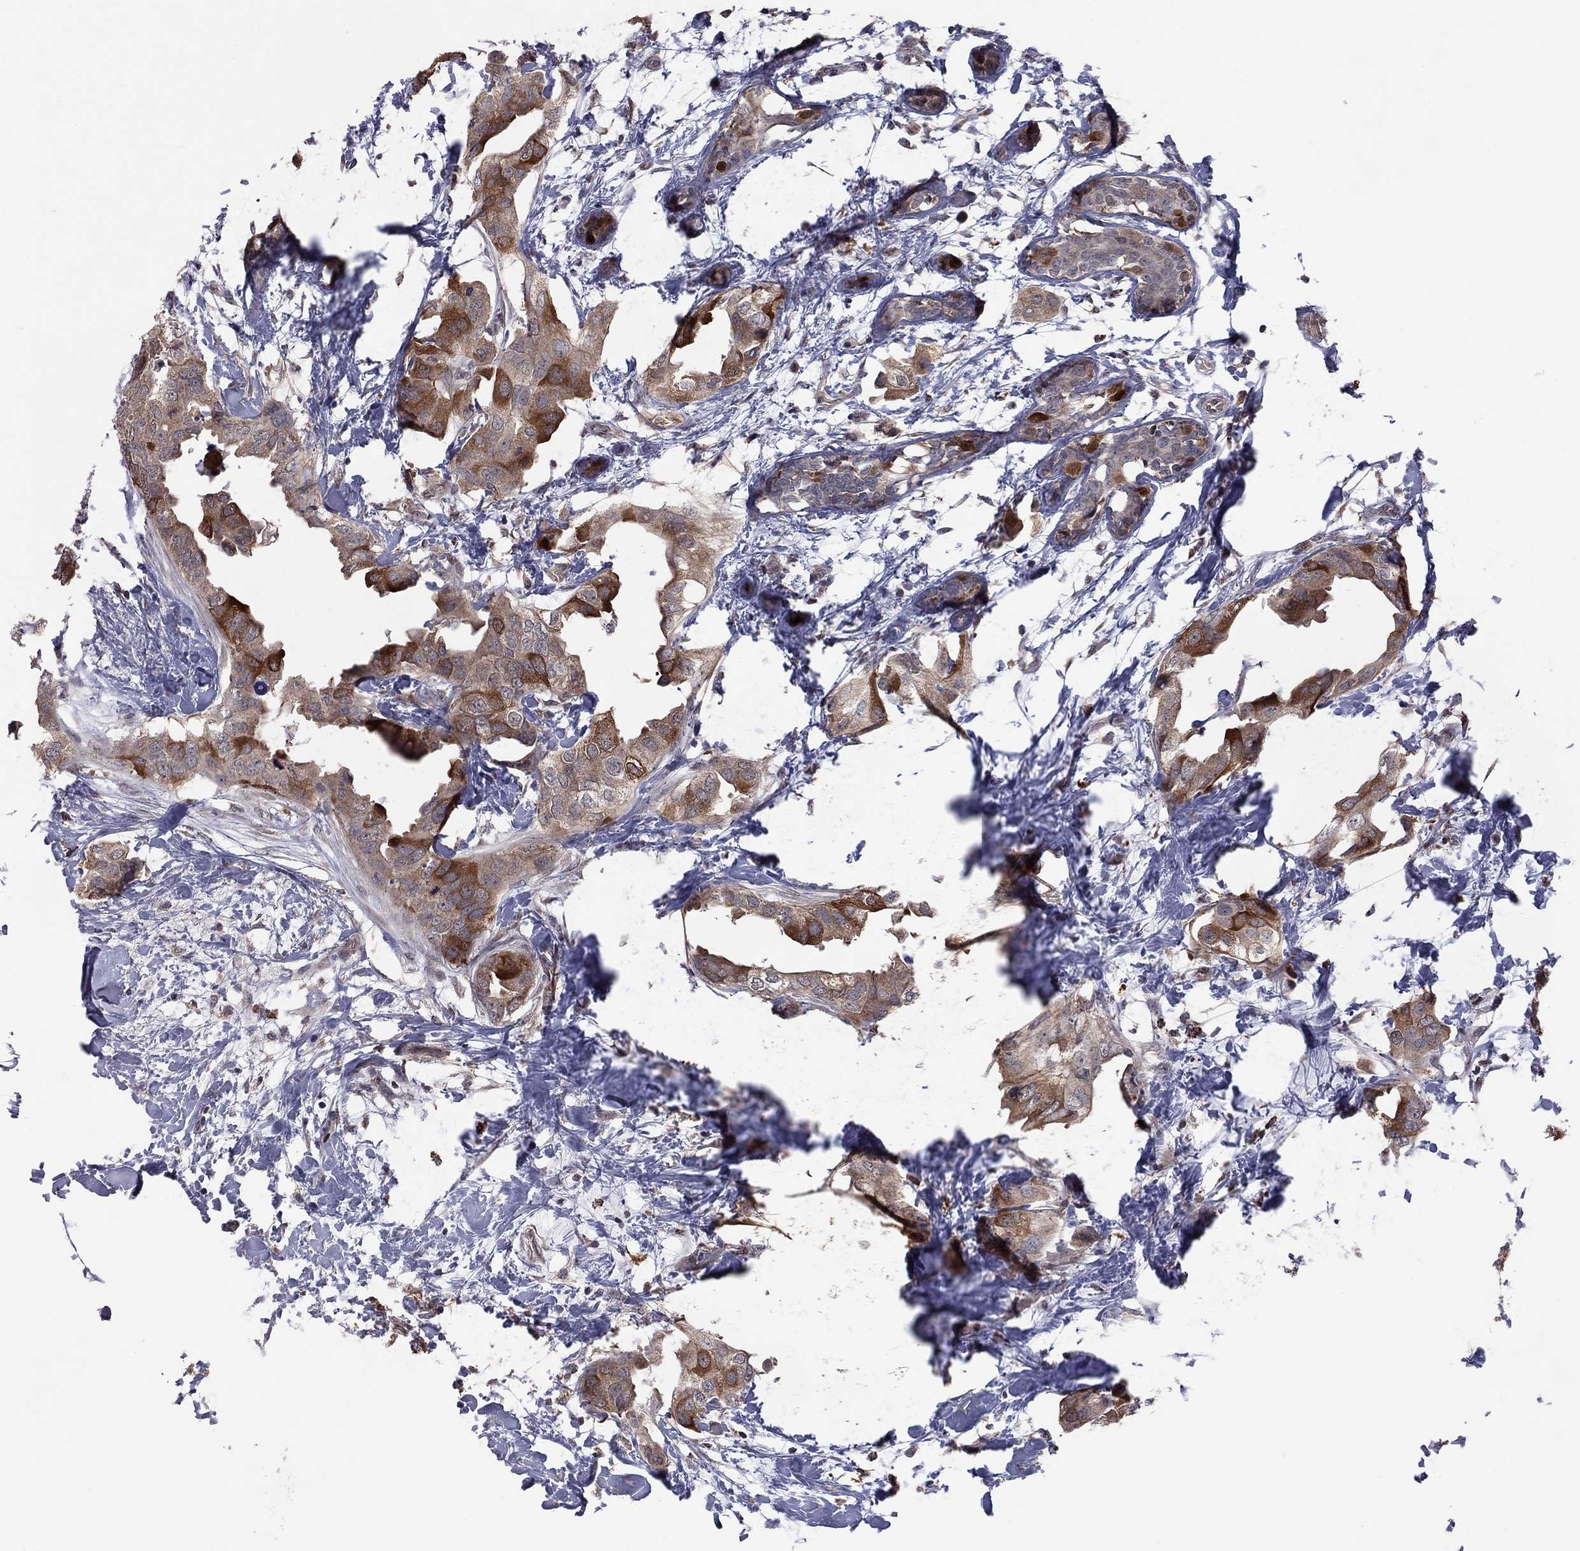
{"staining": {"intensity": "strong", "quantity": "<25%", "location": "cytoplasmic/membranous"}, "tissue": "breast cancer", "cell_type": "Tumor cells", "image_type": "cancer", "snomed": [{"axis": "morphology", "description": "Normal tissue, NOS"}, {"axis": "morphology", "description": "Duct carcinoma"}, {"axis": "topography", "description": "Breast"}], "caption": "This image displays breast cancer stained with immunohistochemistry to label a protein in brown. The cytoplasmic/membranous of tumor cells show strong positivity for the protein. Nuclei are counter-stained blue.", "gene": "GPAA1", "patient": {"sex": "female", "age": 40}}